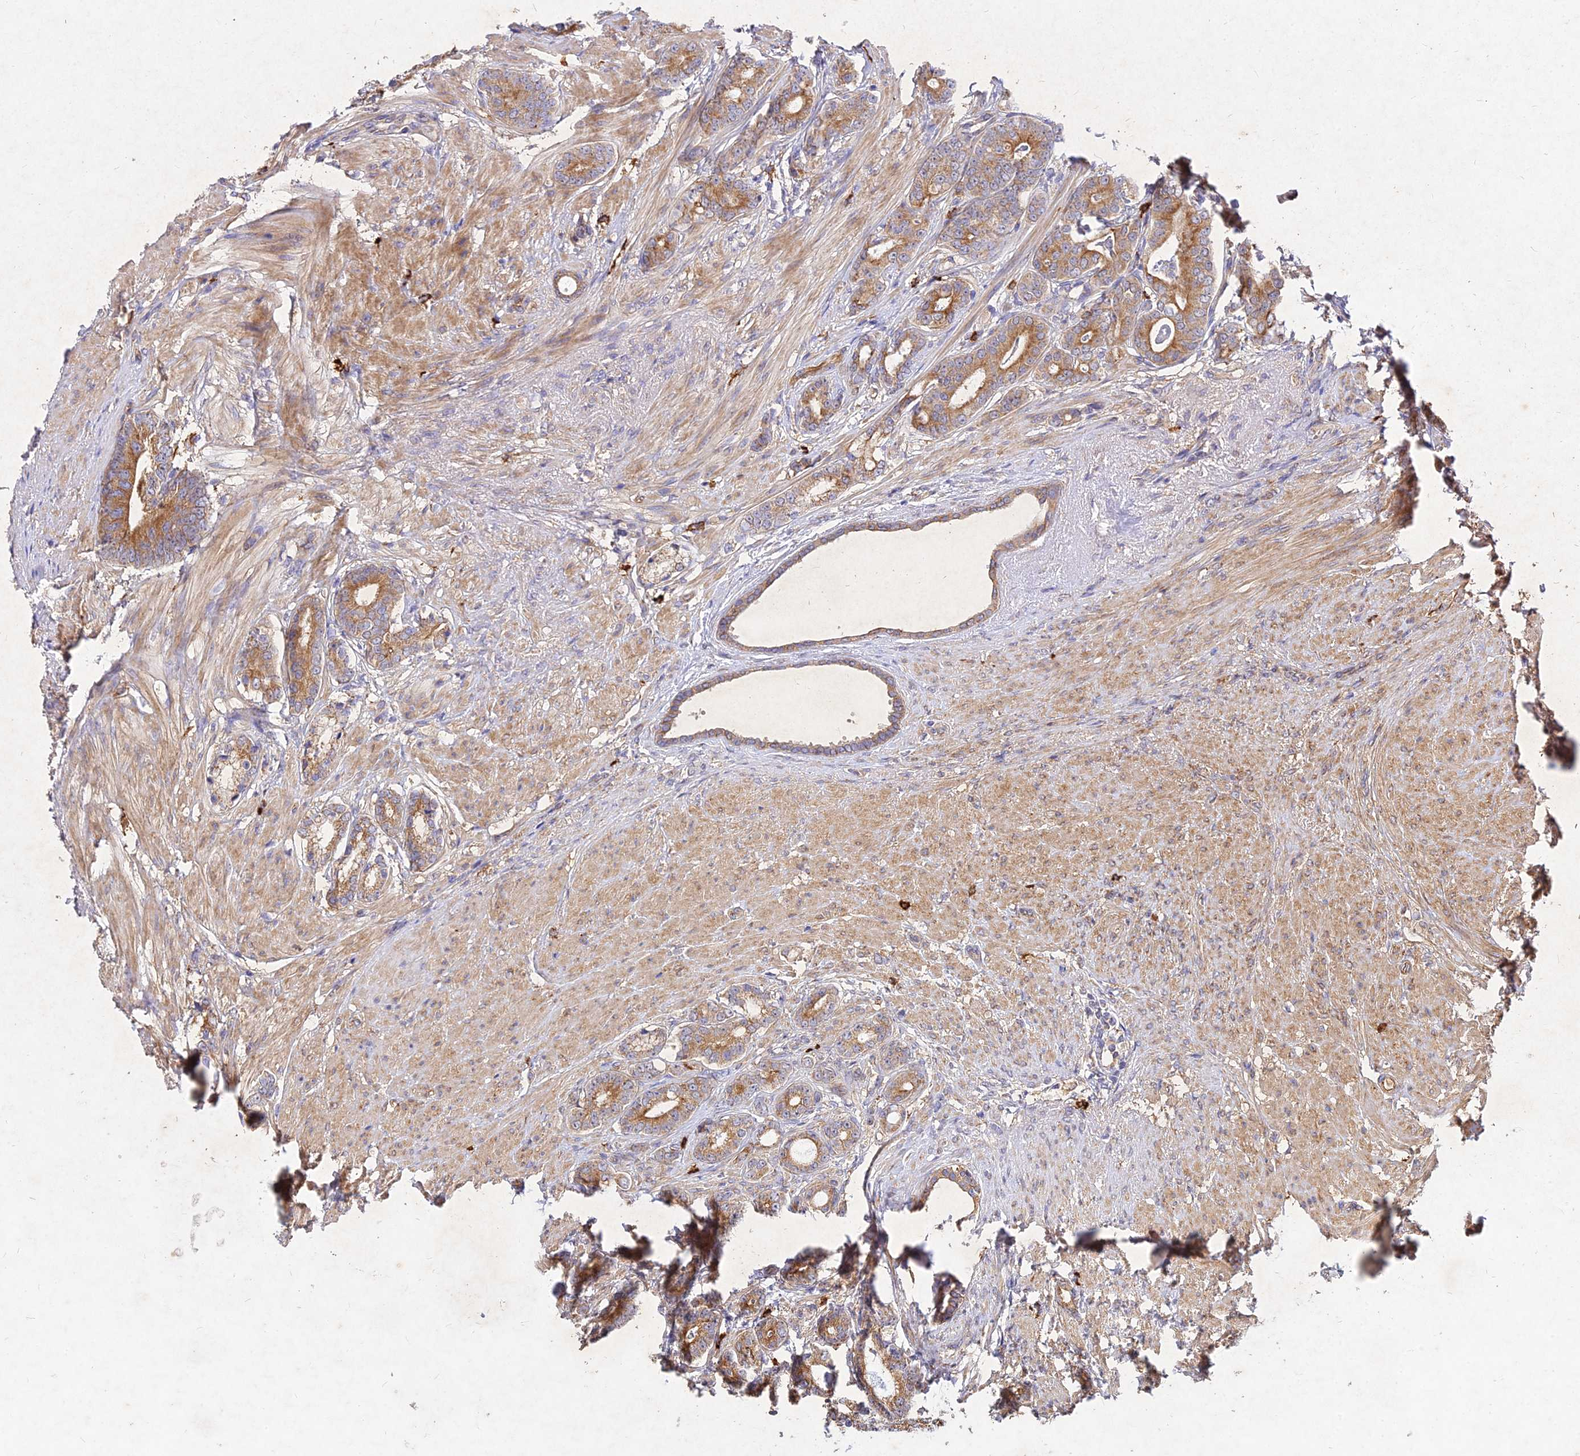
{"staining": {"intensity": "moderate", "quantity": ">75%", "location": "cytoplasmic/membranous"}, "tissue": "prostate cancer", "cell_type": "Tumor cells", "image_type": "cancer", "snomed": [{"axis": "morphology", "description": "Adenocarcinoma, Low grade"}, {"axis": "topography", "description": "Prostate"}], "caption": "DAB (3,3'-diaminobenzidine) immunohistochemical staining of human prostate cancer exhibits moderate cytoplasmic/membranous protein positivity in about >75% of tumor cells. (DAB (3,3'-diaminobenzidine) = brown stain, brightfield microscopy at high magnification).", "gene": "SKA1", "patient": {"sex": "male", "age": 71}}